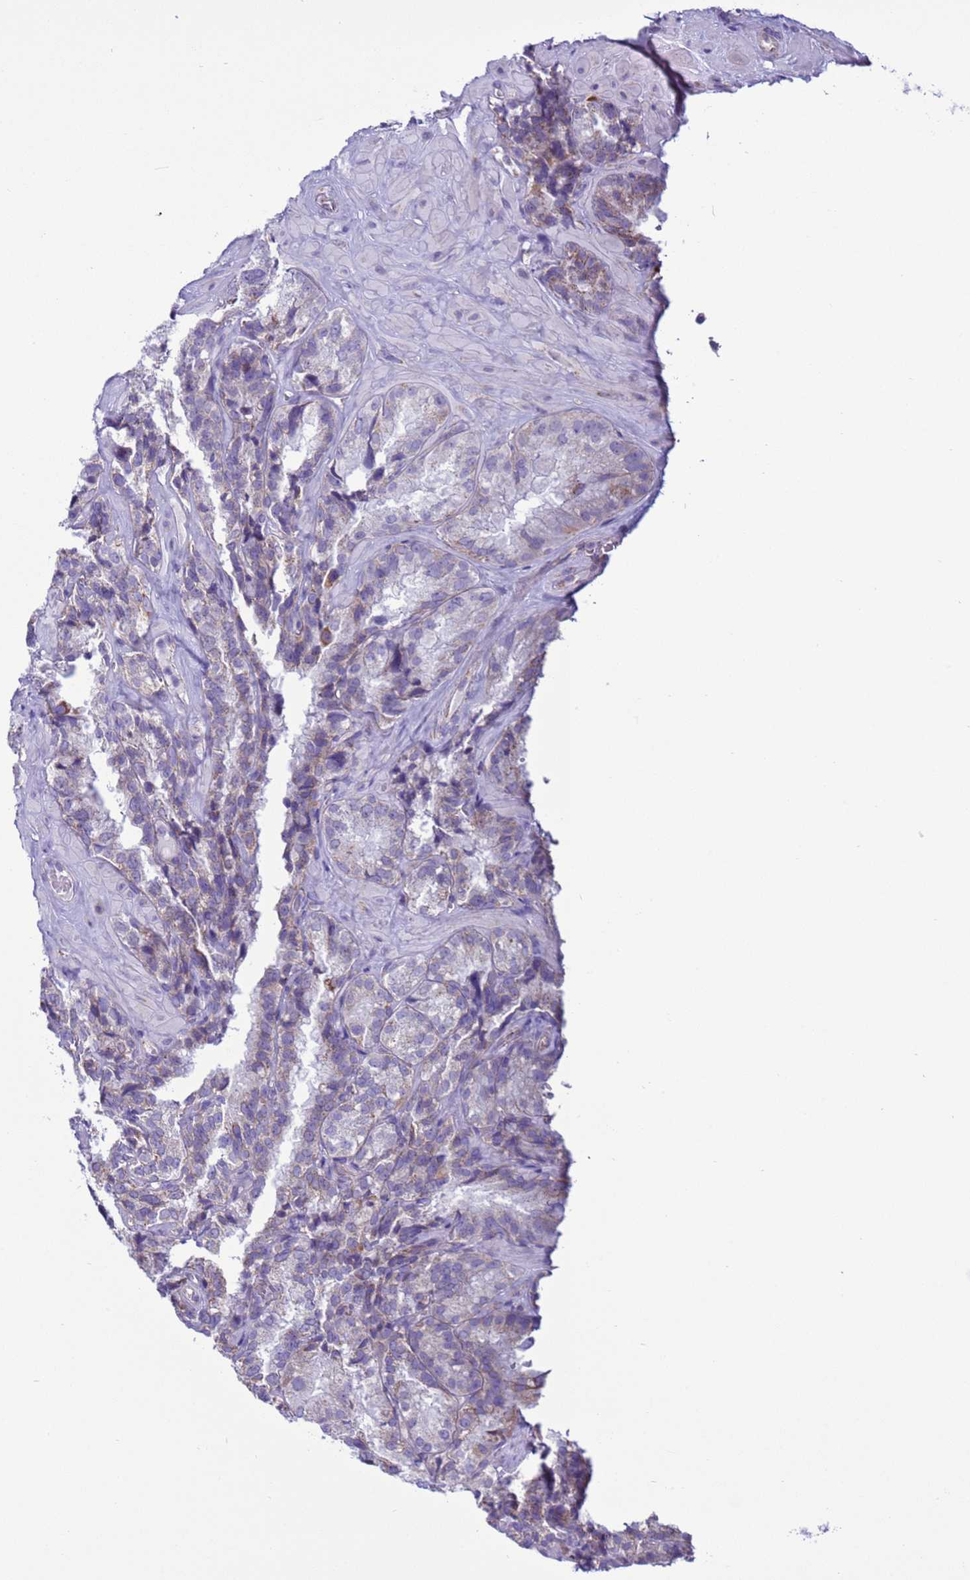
{"staining": {"intensity": "moderate", "quantity": "<25%", "location": "cytoplasmic/membranous"}, "tissue": "seminal vesicle", "cell_type": "Glandular cells", "image_type": "normal", "snomed": [{"axis": "morphology", "description": "Normal tissue, NOS"}, {"axis": "topography", "description": "Seminal veicle"}], "caption": "DAB (3,3'-diaminobenzidine) immunohistochemical staining of normal human seminal vesicle shows moderate cytoplasmic/membranous protein expression in about <25% of glandular cells.", "gene": "HPCAL1", "patient": {"sex": "male", "age": 58}}